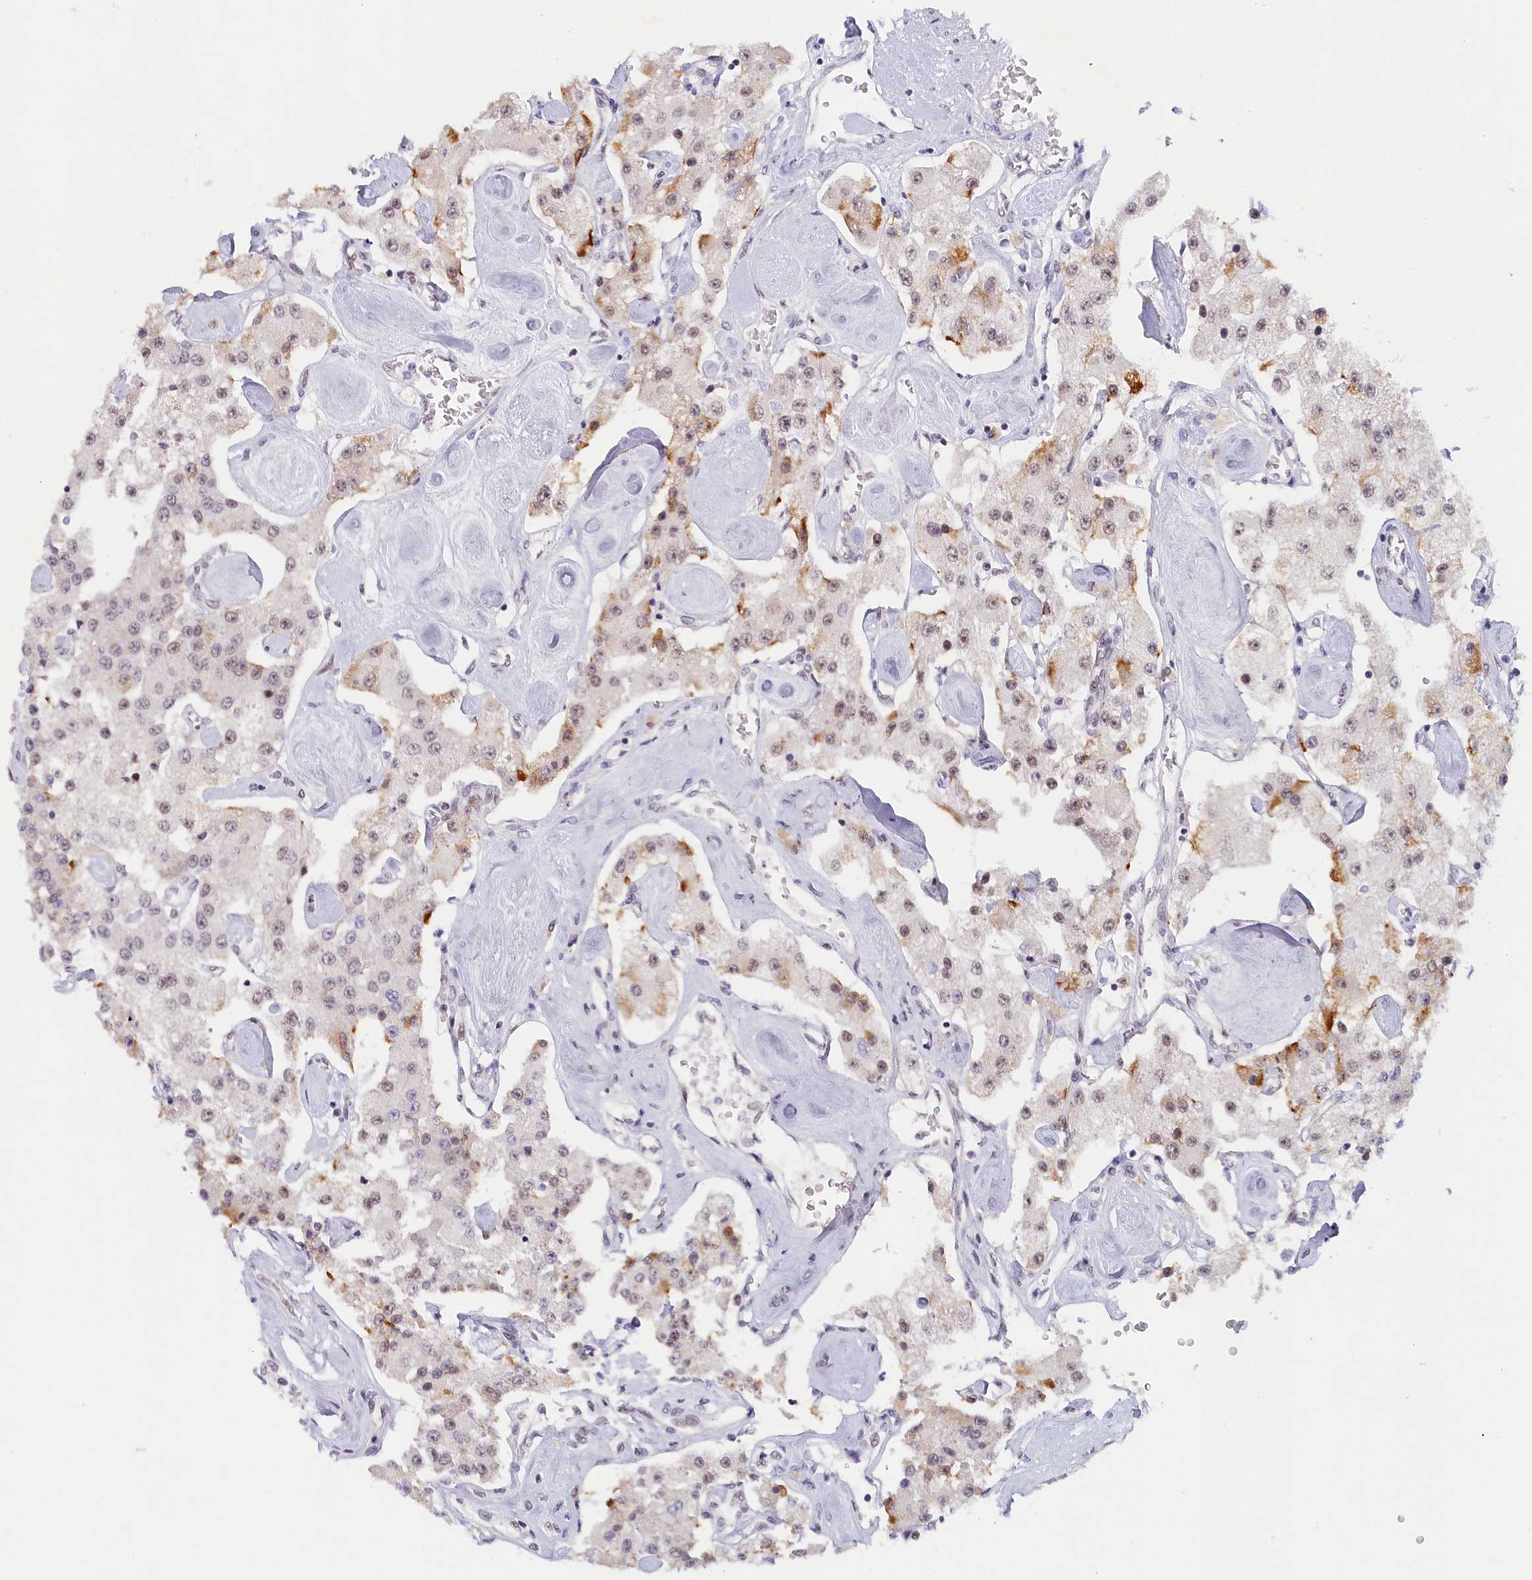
{"staining": {"intensity": "moderate", "quantity": "<25%", "location": "cytoplasmic/membranous,nuclear"}, "tissue": "carcinoid", "cell_type": "Tumor cells", "image_type": "cancer", "snomed": [{"axis": "morphology", "description": "Carcinoid, malignant, NOS"}, {"axis": "topography", "description": "Pancreas"}], "caption": "Carcinoid (malignant) was stained to show a protein in brown. There is low levels of moderate cytoplasmic/membranous and nuclear positivity in about <25% of tumor cells. Nuclei are stained in blue.", "gene": "SEC31B", "patient": {"sex": "male", "age": 41}}